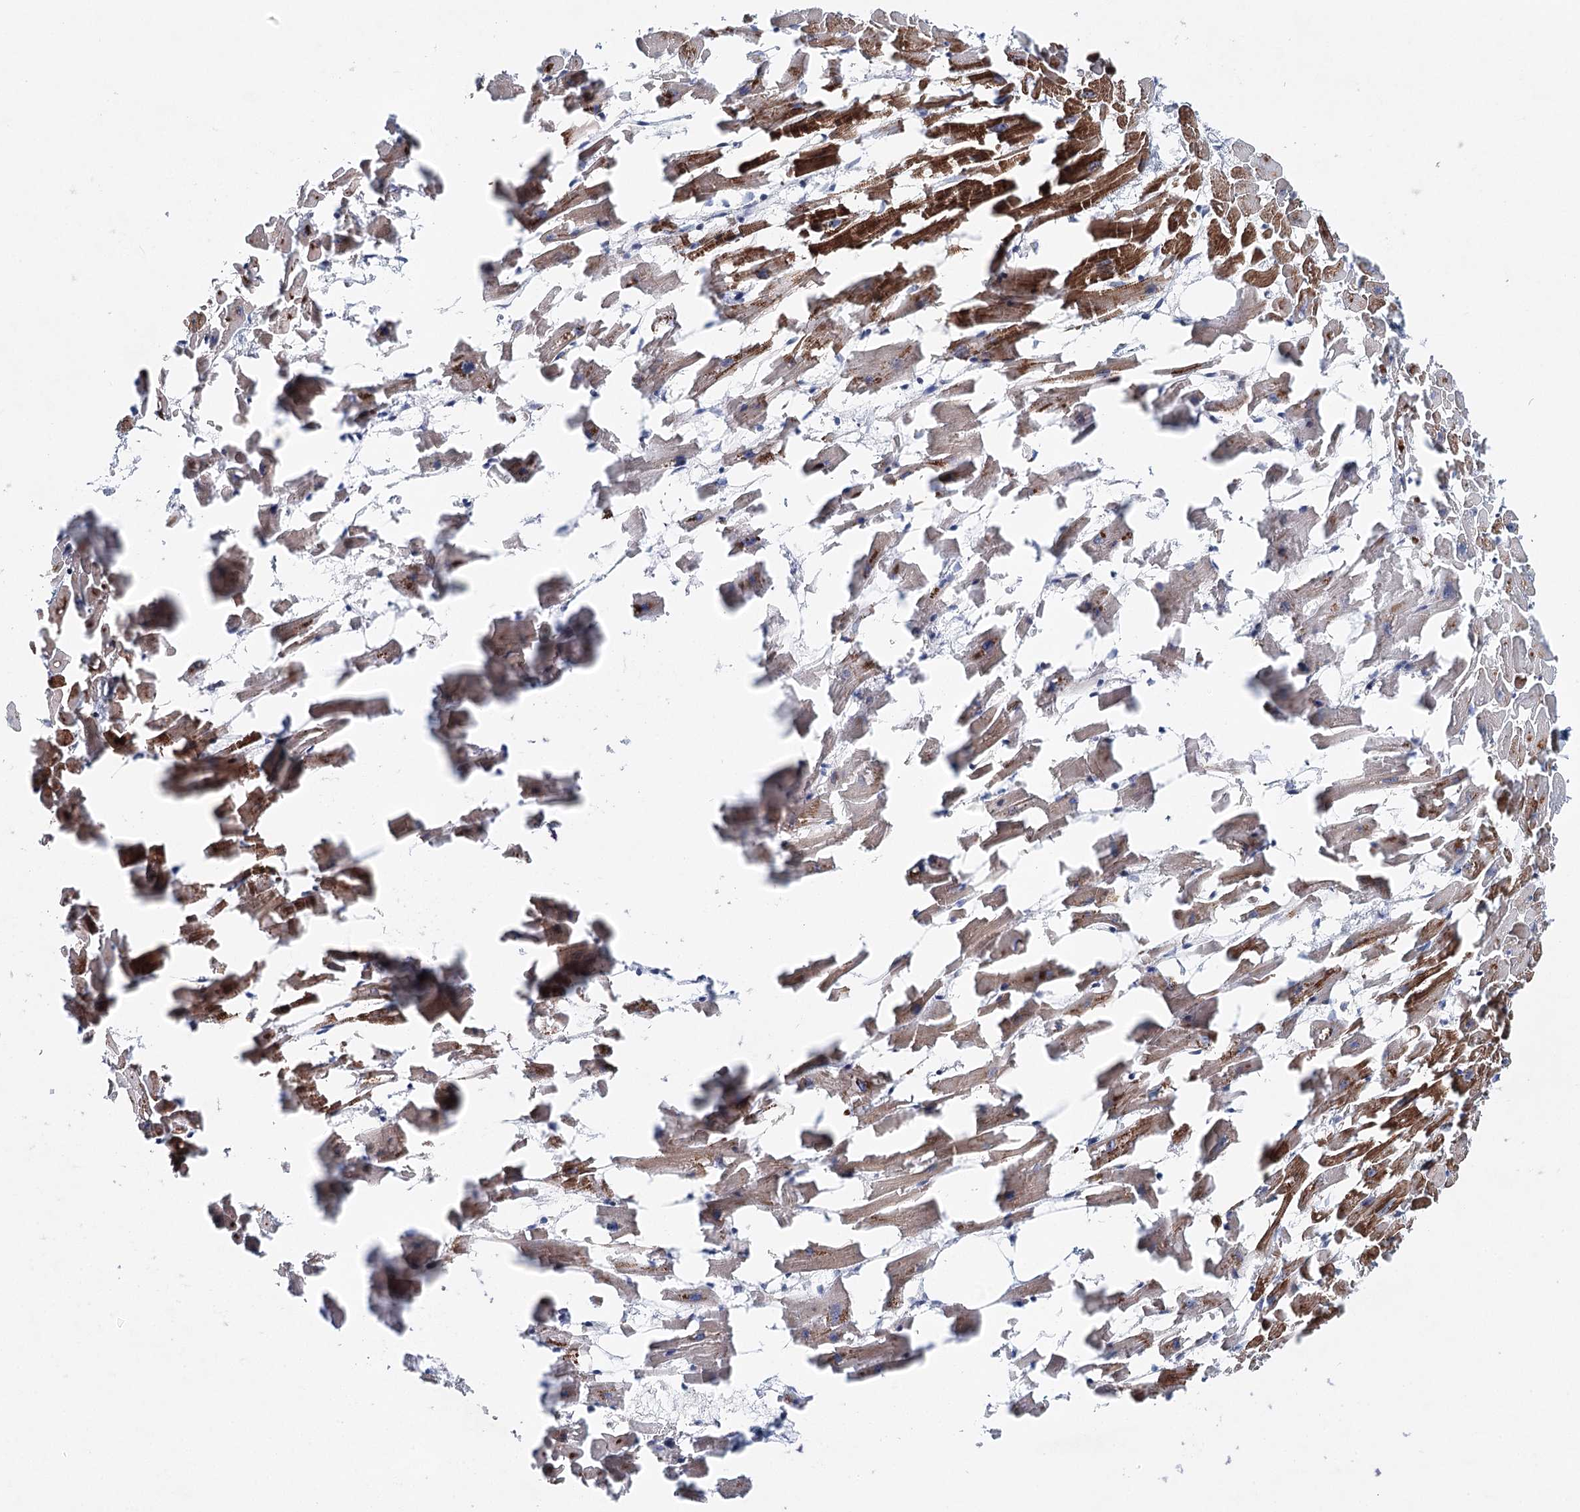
{"staining": {"intensity": "moderate", "quantity": ">75%", "location": "cytoplasmic/membranous"}, "tissue": "heart muscle", "cell_type": "Cardiomyocytes", "image_type": "normal", "snomed": [{"axis": "morphology", "description": "Normal tissue, NOS"}, {"axis": "topography", "description": "Heart"}], "caption": "Heart muscle was stained to show a protein in brown. There is medium levels of moderate cytoplasmic/membranous expression in approximately >75% of cardiomyocytes.", "gene": "RBM43", "patient": {"sex": "female", "age": 64}}